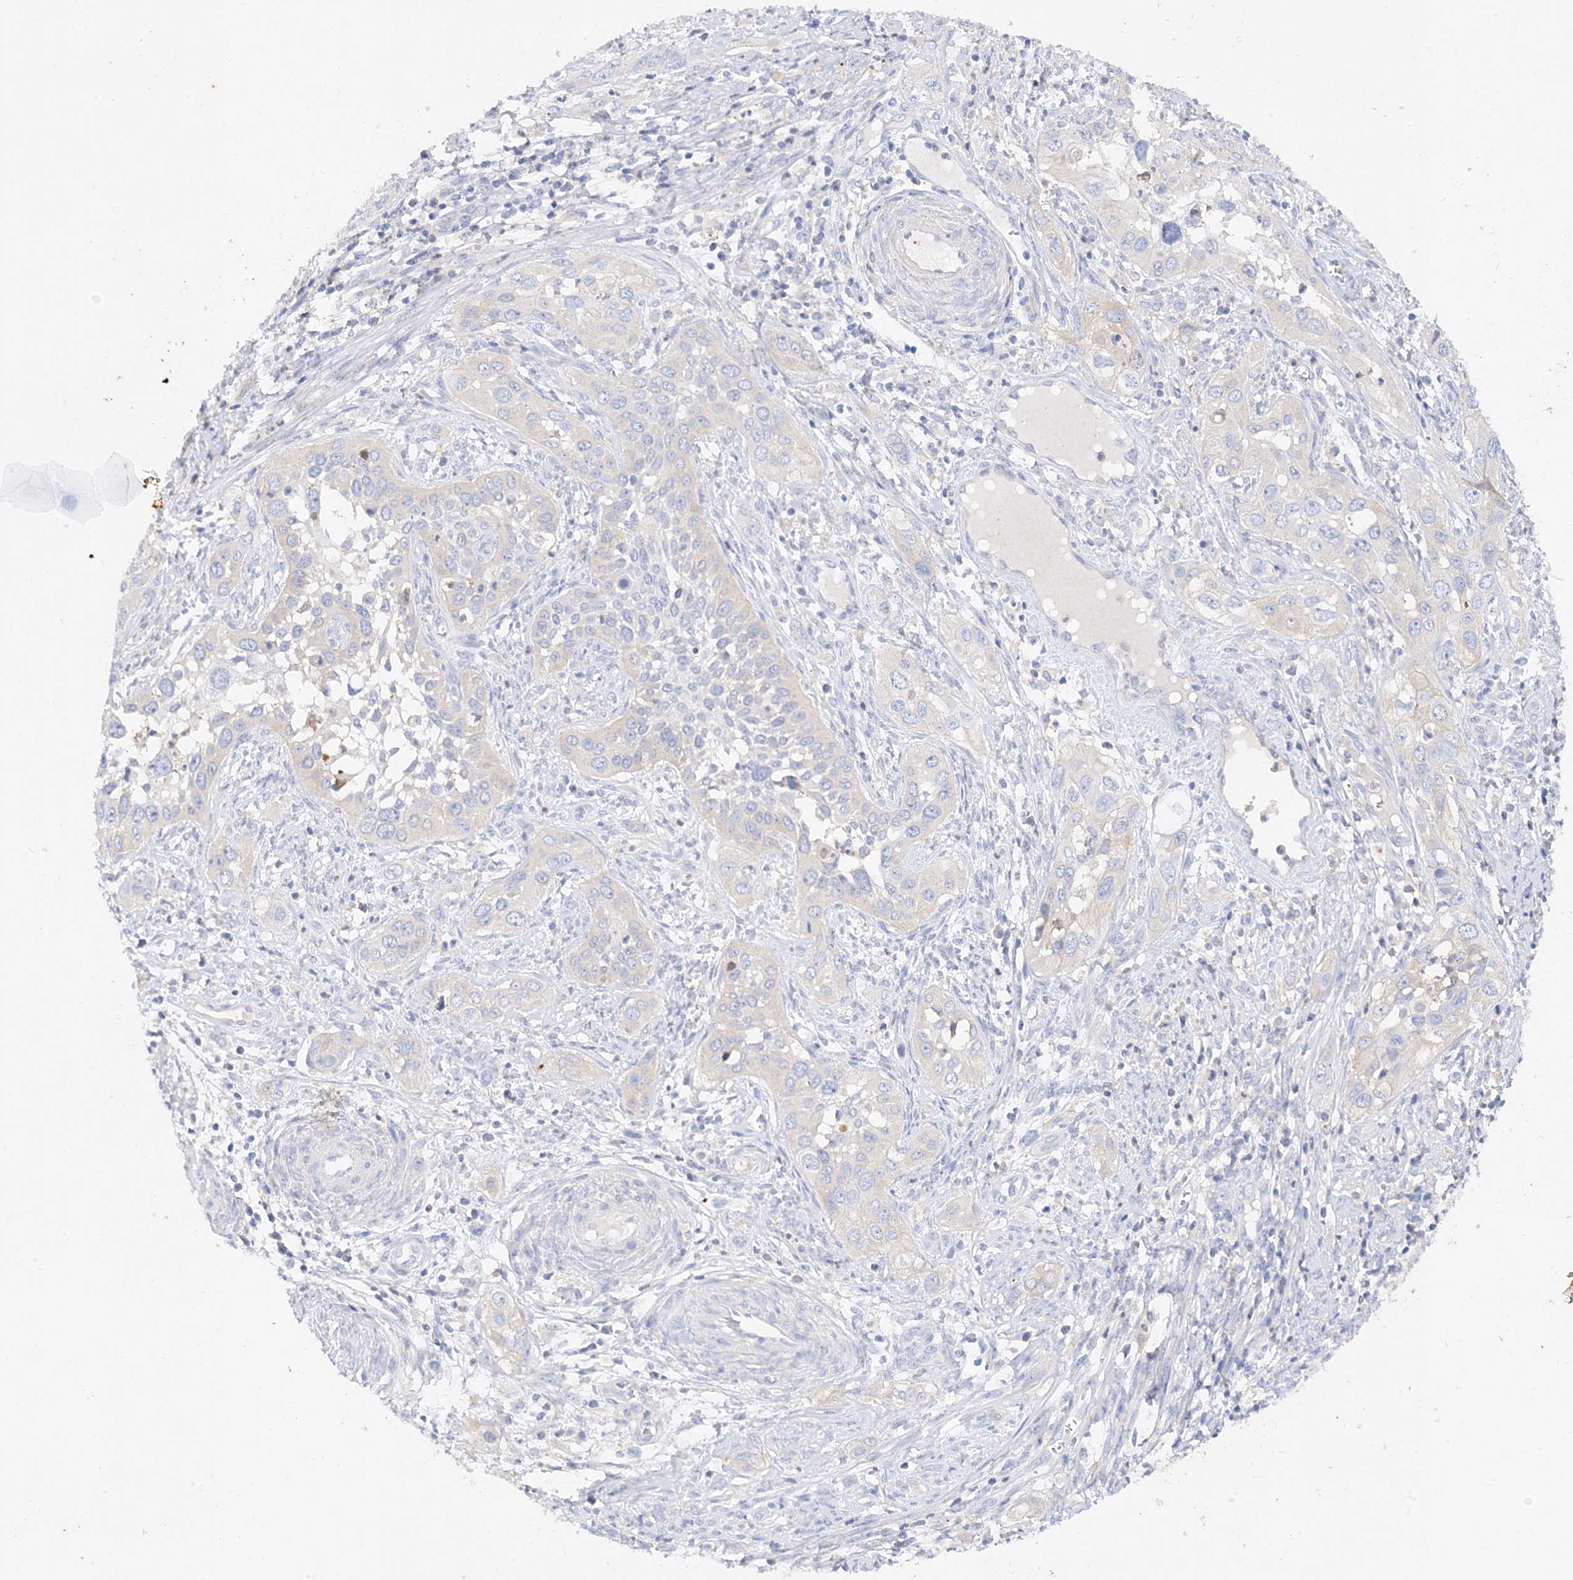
{"staining": {"intensity": "negative", "quantity": "none", "location": "none"}, "tissue": "cervical cancer", "cell_type": "Tumor cells", "image_type": "cancer", "snomed": [{"axis": "morphology", "description": "Squamous cell carcinoma, NOS"}, {"axis": "topography", "description": "Cervix"}], "caption": "A micrograph of cervical cancer stained for a protein exhibits no brown staining in tumor cells.", "gene": "ARV1", "patient": {"sex": "female", "age": 34}}